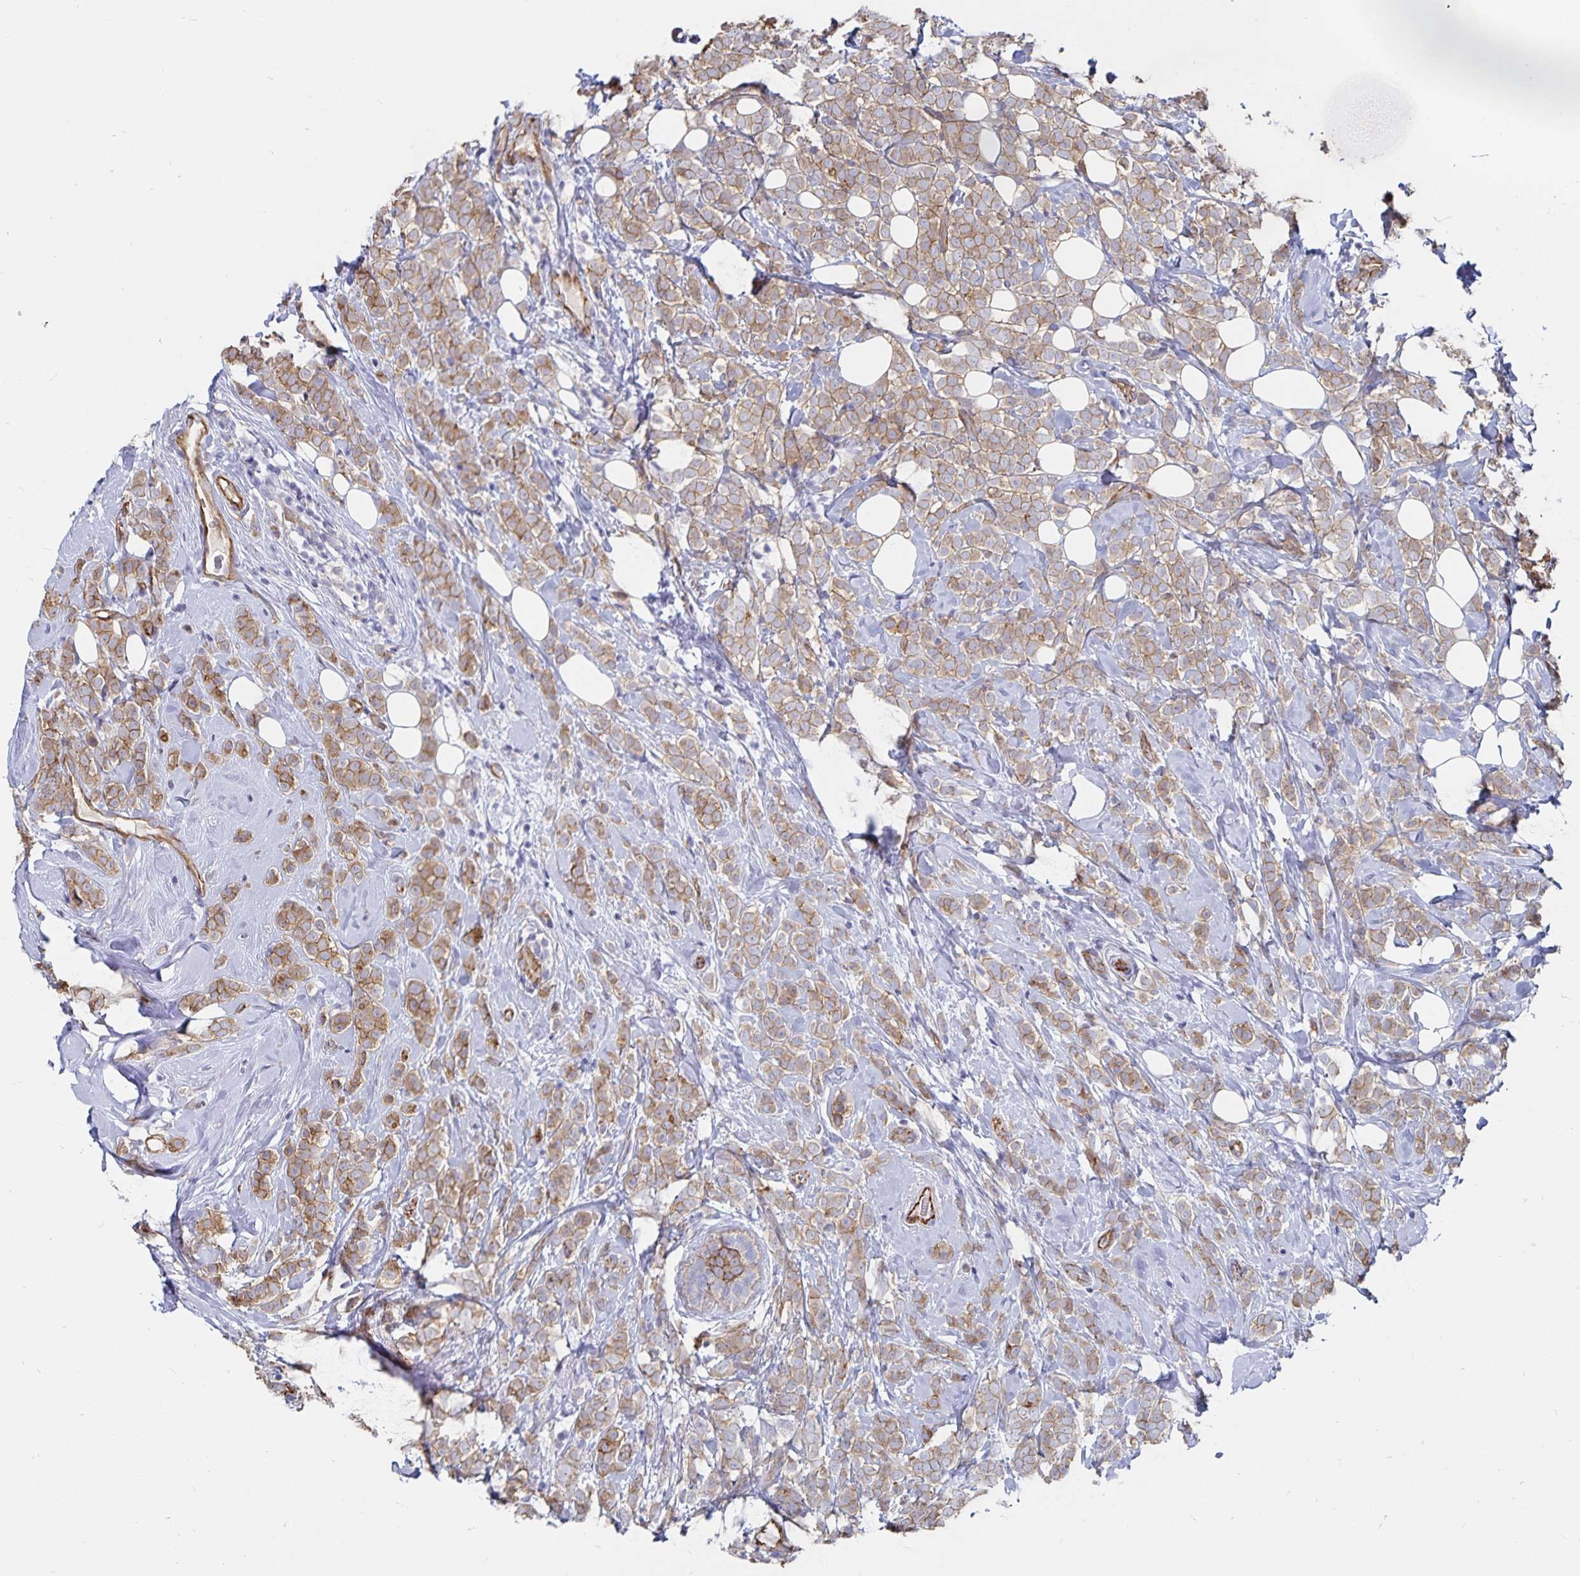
{"staining": {"intensity": "weak", "quantity": ">75%", "location": "cytoplasmic/membranous"}, "tissue": "breast cancer", "cell_type": "Tumor cells", "image_type": "cancer", "snomed": [{"axis": "morphology", "description": "Lobular carcinoma"}, {"axis": "topography", "description": "Breast"}], "caption": "High-power microscopy captured an immunohistochemistry photomicrograph of lobular carcinoma (breast), revealing weak cytoplasmic/membranous expression in about >75% of tumor cells. The protein is stained brown, and the nuclei are stained in blue (DAB IHC with brightfield microscopy, high magnification).", "gene": "SSTR1", "patient": {"sex": "female", "age": 49}}